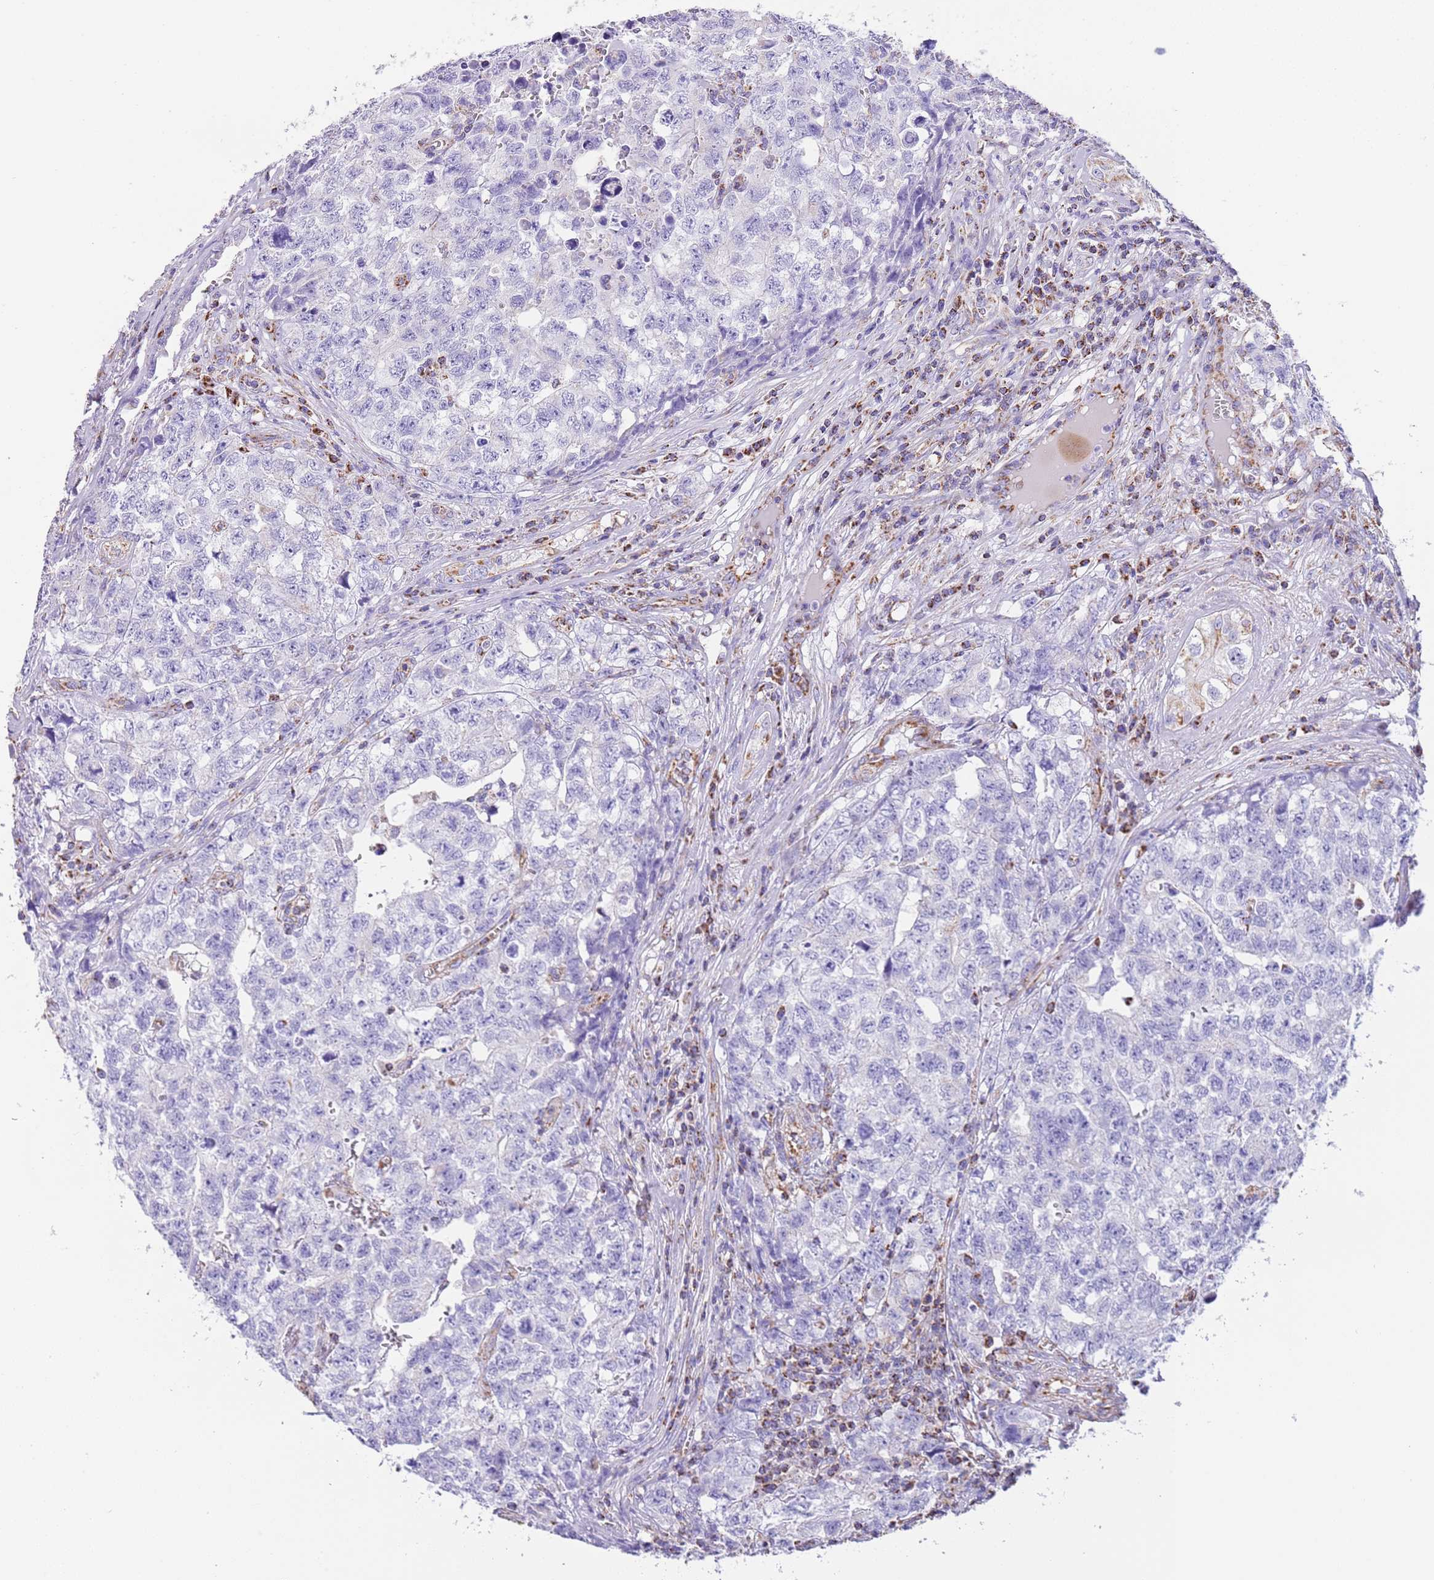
{"staining": {"intensity": "negative", "quantity": "none", "location": "none"}, "tissue": "testis cancer", "cell_type": "Tumor cells", "image_type": "cancer", "snomed": [{"axis": "morphology", "description": "Carcinoma, Embryonal, NOS"}, {"axis": "topography", "description": "Testis"}], "caption": "An IHC micrograph of testis cancer is shown. There is no staining in tumor cells of testis cancer.", "gene": "SUCLG2", "patient": {"sex": "male", "age": 31}}